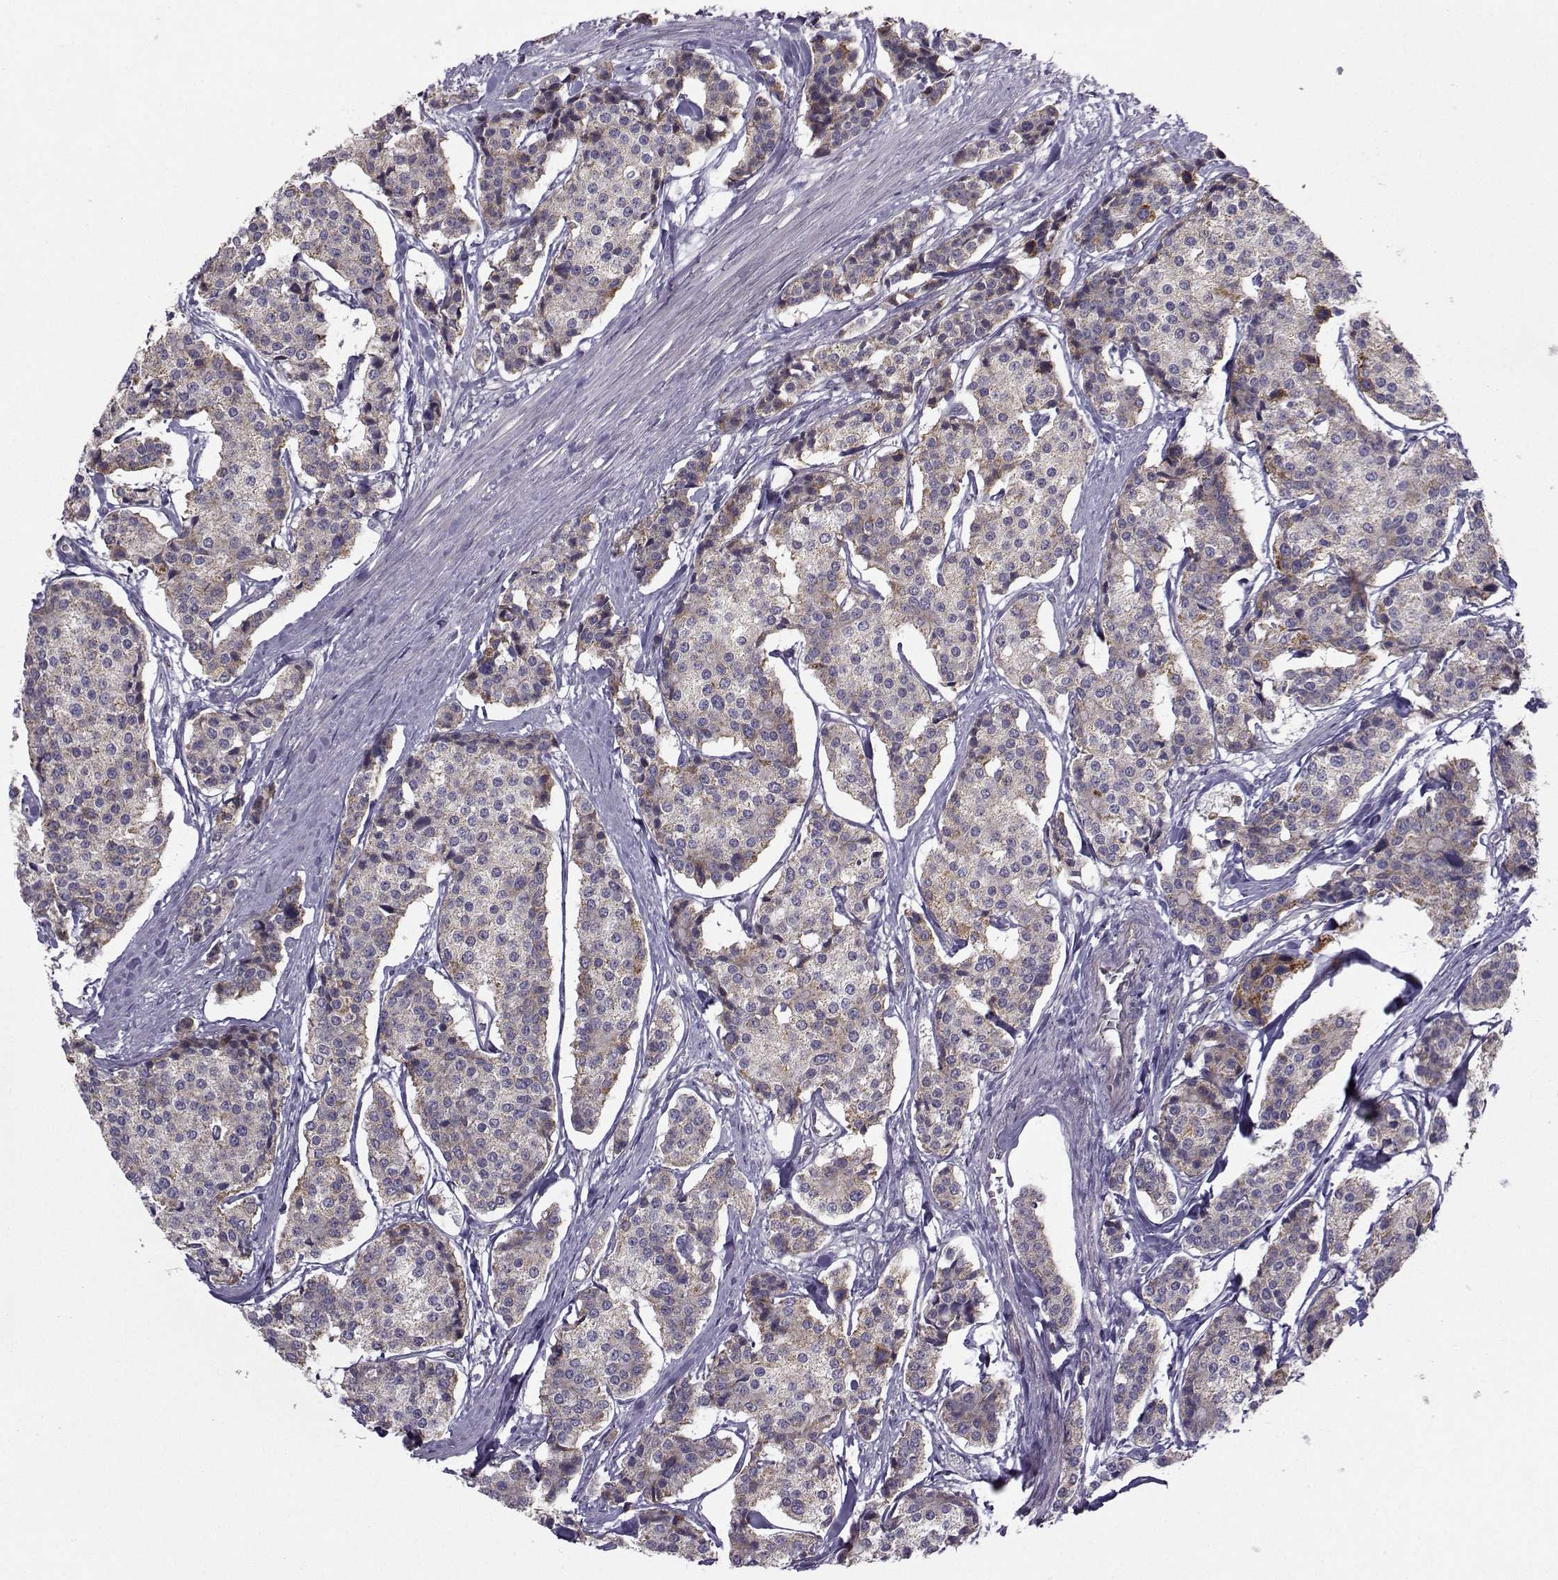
{"staining": {"intensity": "weak", "quantity": "25%-75%", "location": "cytoplasmic/membranous"}, "tissue": "carcinoid", "cell_type": "Tumor cells", "image_type": "cancer", "snomed": [{"axis": "morphology", "description": "Carcinoid, malignant, NOS"}, {"axis": "topography", "description": "Small intestine"}], "caption": "Protein expression analysis of human carcinoid reveals weak cytoplasmic/membranous expression in about 25%-75% of tumor cells. The staining was performed using DAB to visualize the protein expression in brown, while the nuclei were stained in blue with hematoxylin (Magnification: 20x).", "gene": "NECAB3", "patient": {"sex": "female", "age": 65}}